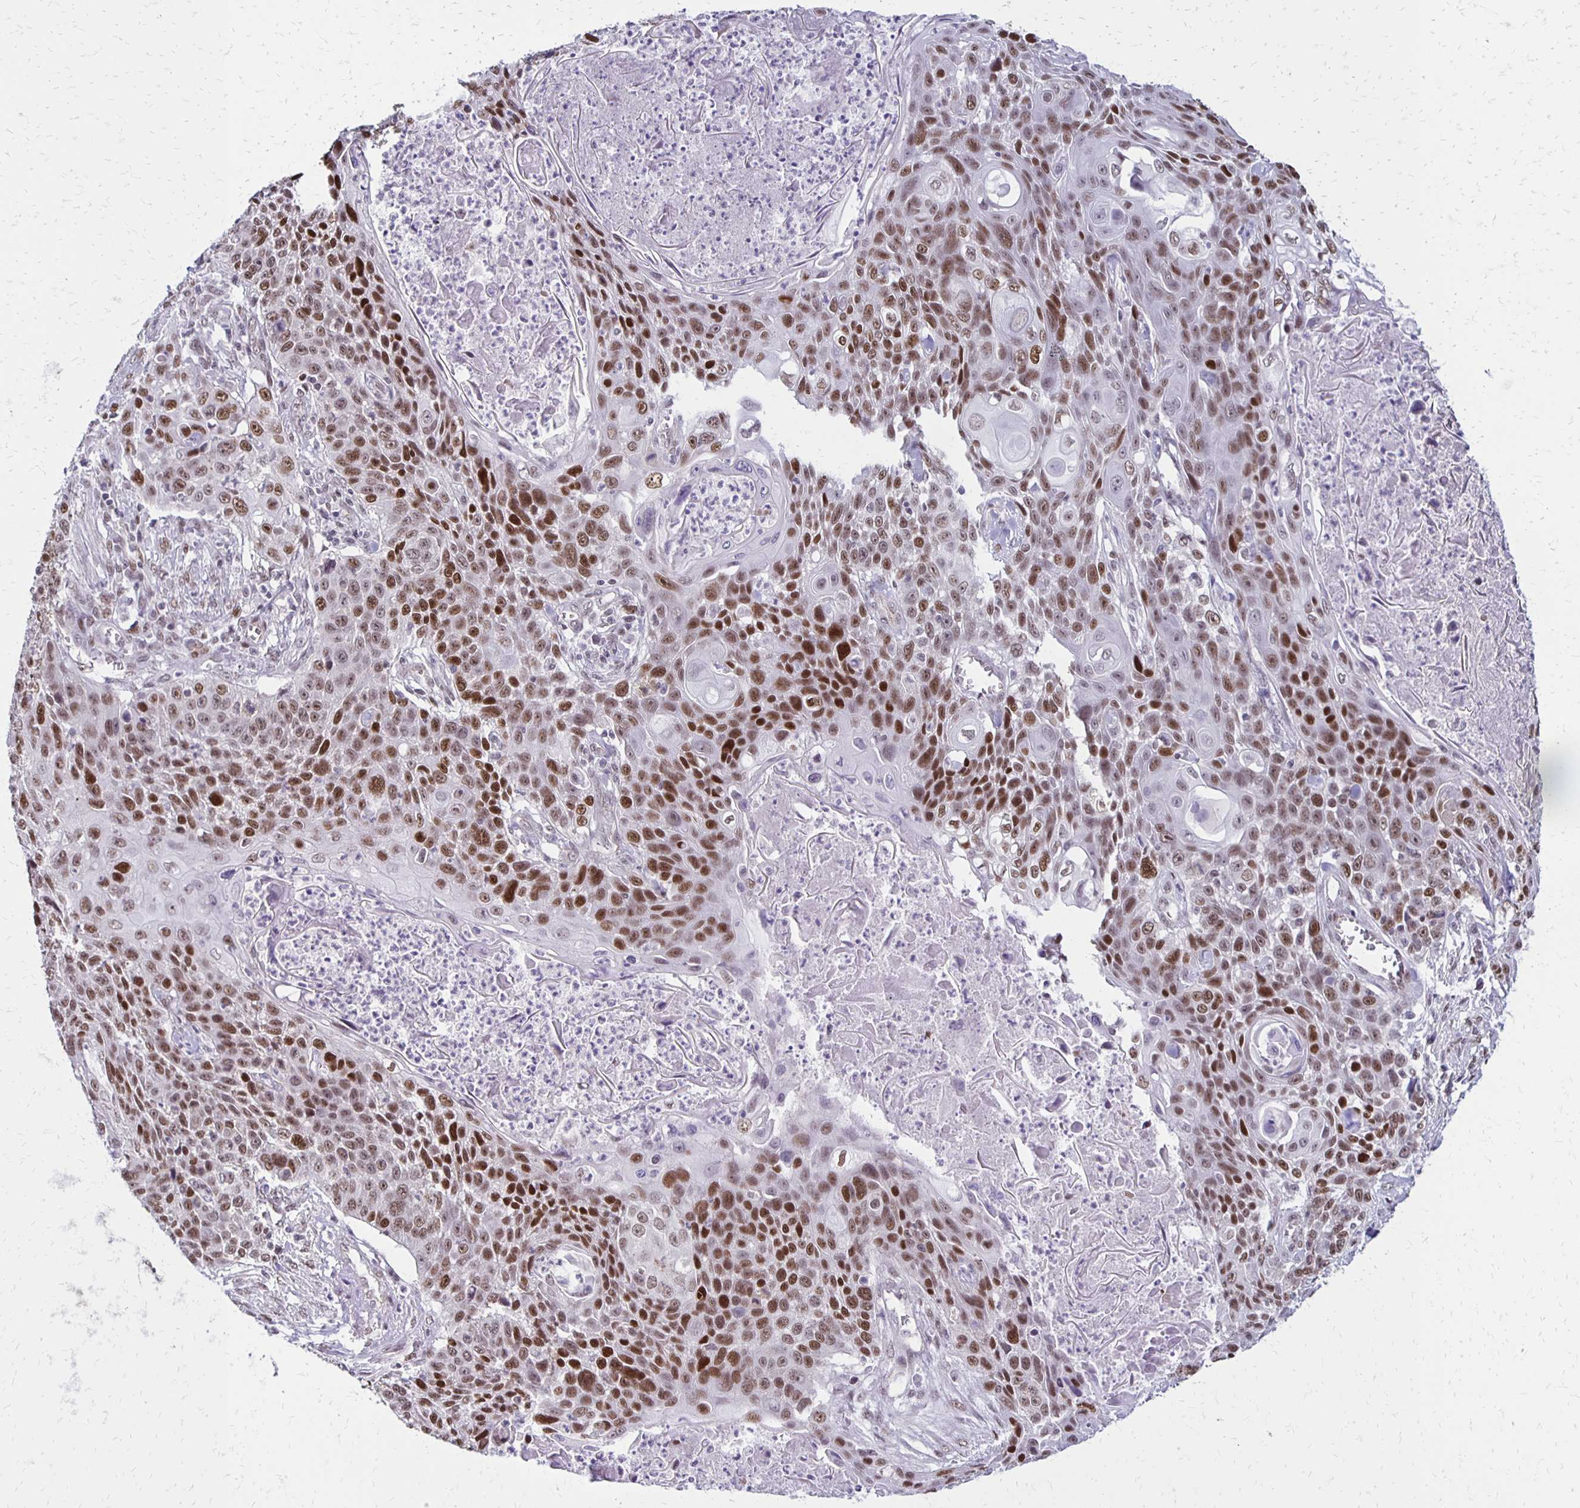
{"staining": {"intensity": "moderate", "quantity": ">75%", "location": "nuclear"}, "tissue": "lung cancer", "cell_type": "Tumor cells", "image_type": "cancer", "snomed": [{"axis": "morphology", "description": "Squamous cell carcinoma, NOS"}, {"axis": "morphology", "description": "Squamous cell carcinoma, metastatic, NOS"}, {"axis": "topography", "description": "Lung"}, {"axis": "topography", "description": "Pleura, NOS"}], "caption": "Brown immunohistochemical staining in lung squamous cell carcinoma exhibits moderate nuclear expression in approximately >75% of tumor cells.", "gene": "DDB2", "patient": {"sex": "male", "age": 72}}